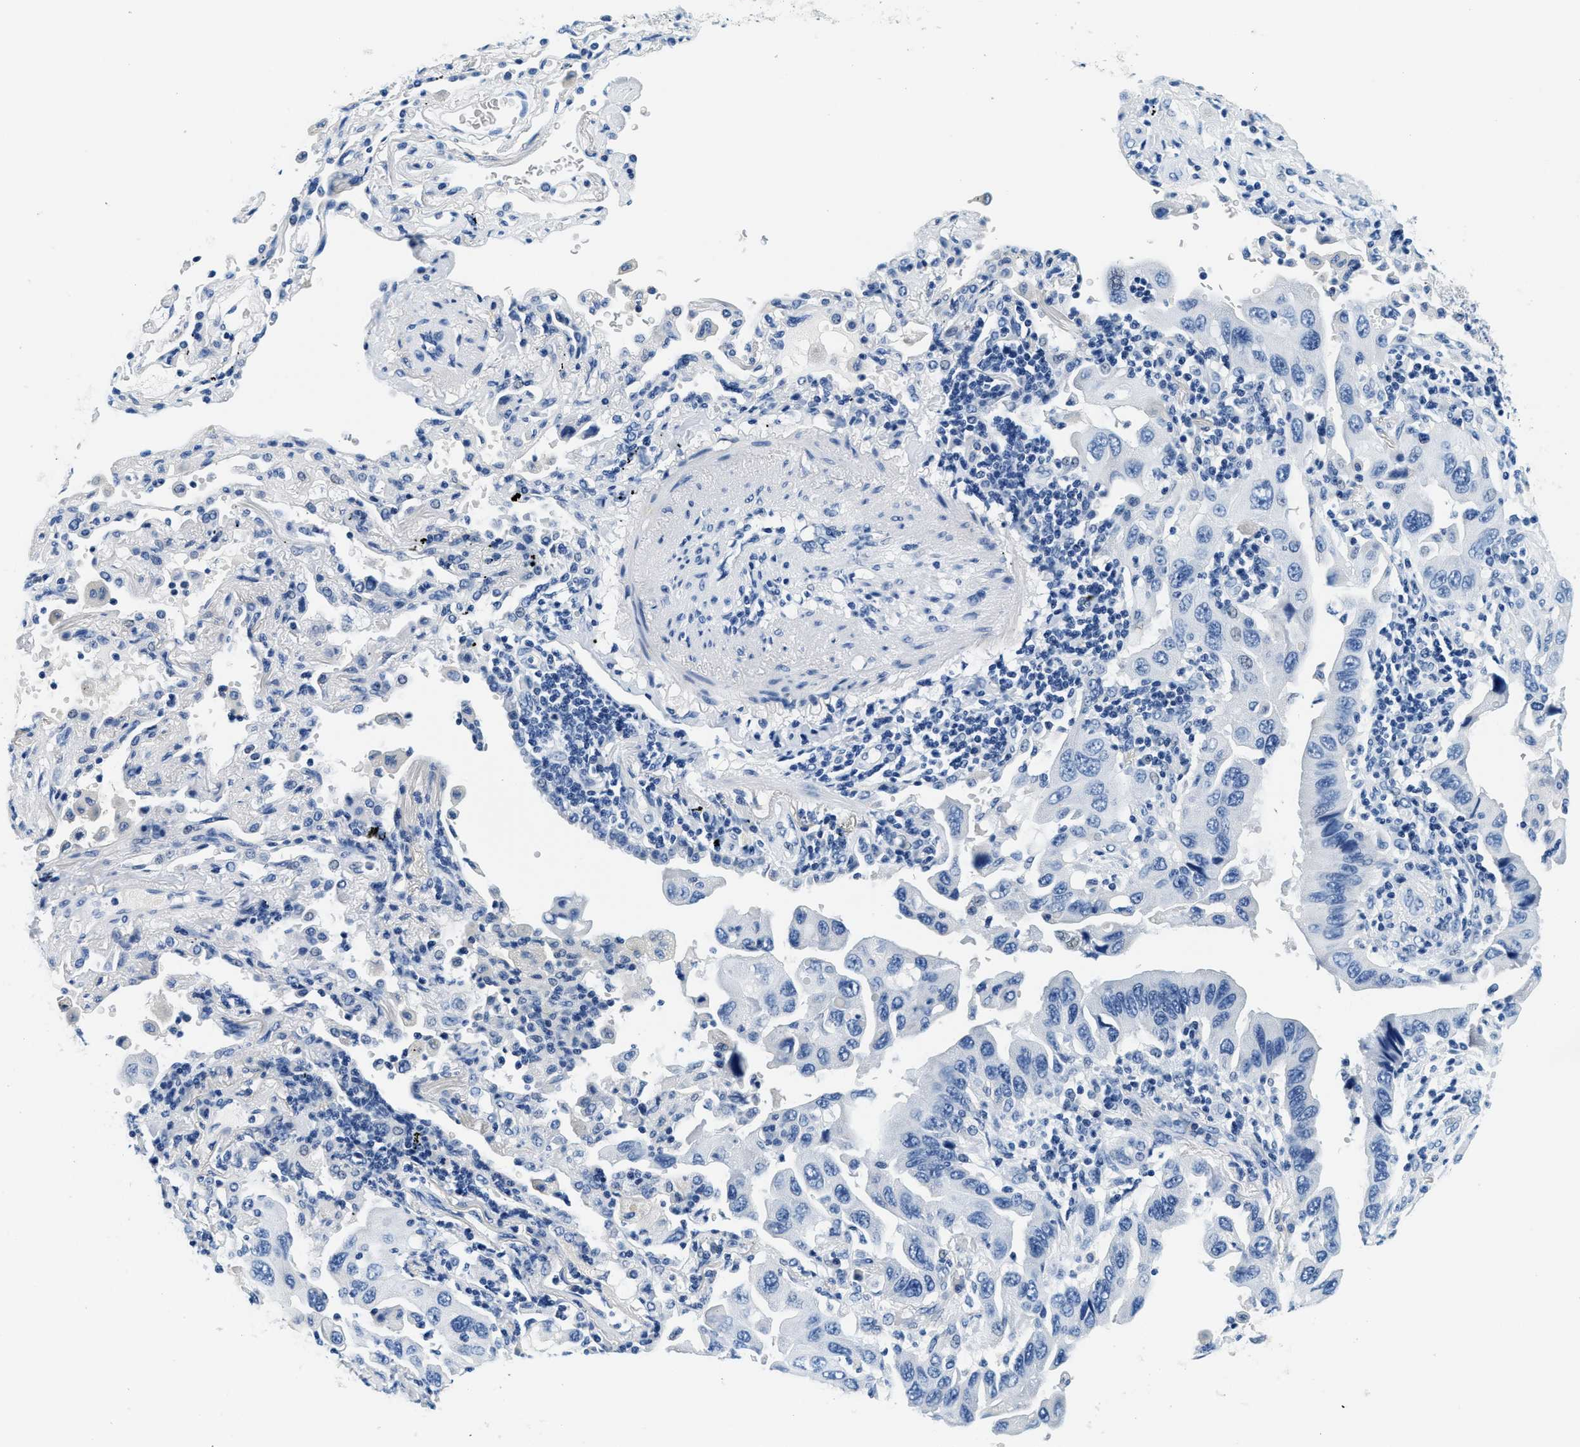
{"staining": {"intensity": "negative", "quantity": "none", "location": "none"}, "tissue": "lung cancer", "cell_type": "Tumor cells", "image_type": "cancer", "snomed": [{"axis": "morphology", "description": "Adenocarcinoma, NOS"}, {"axis": "topography", "description": "Lung"}], "caption": "This is an immunohistochemistry micrograph of human lung cancer (adenocarcinoma). There is no expression in tumor cells.", "gene": "GSTM3", "patient": {"sex": "female", "age": 65}}